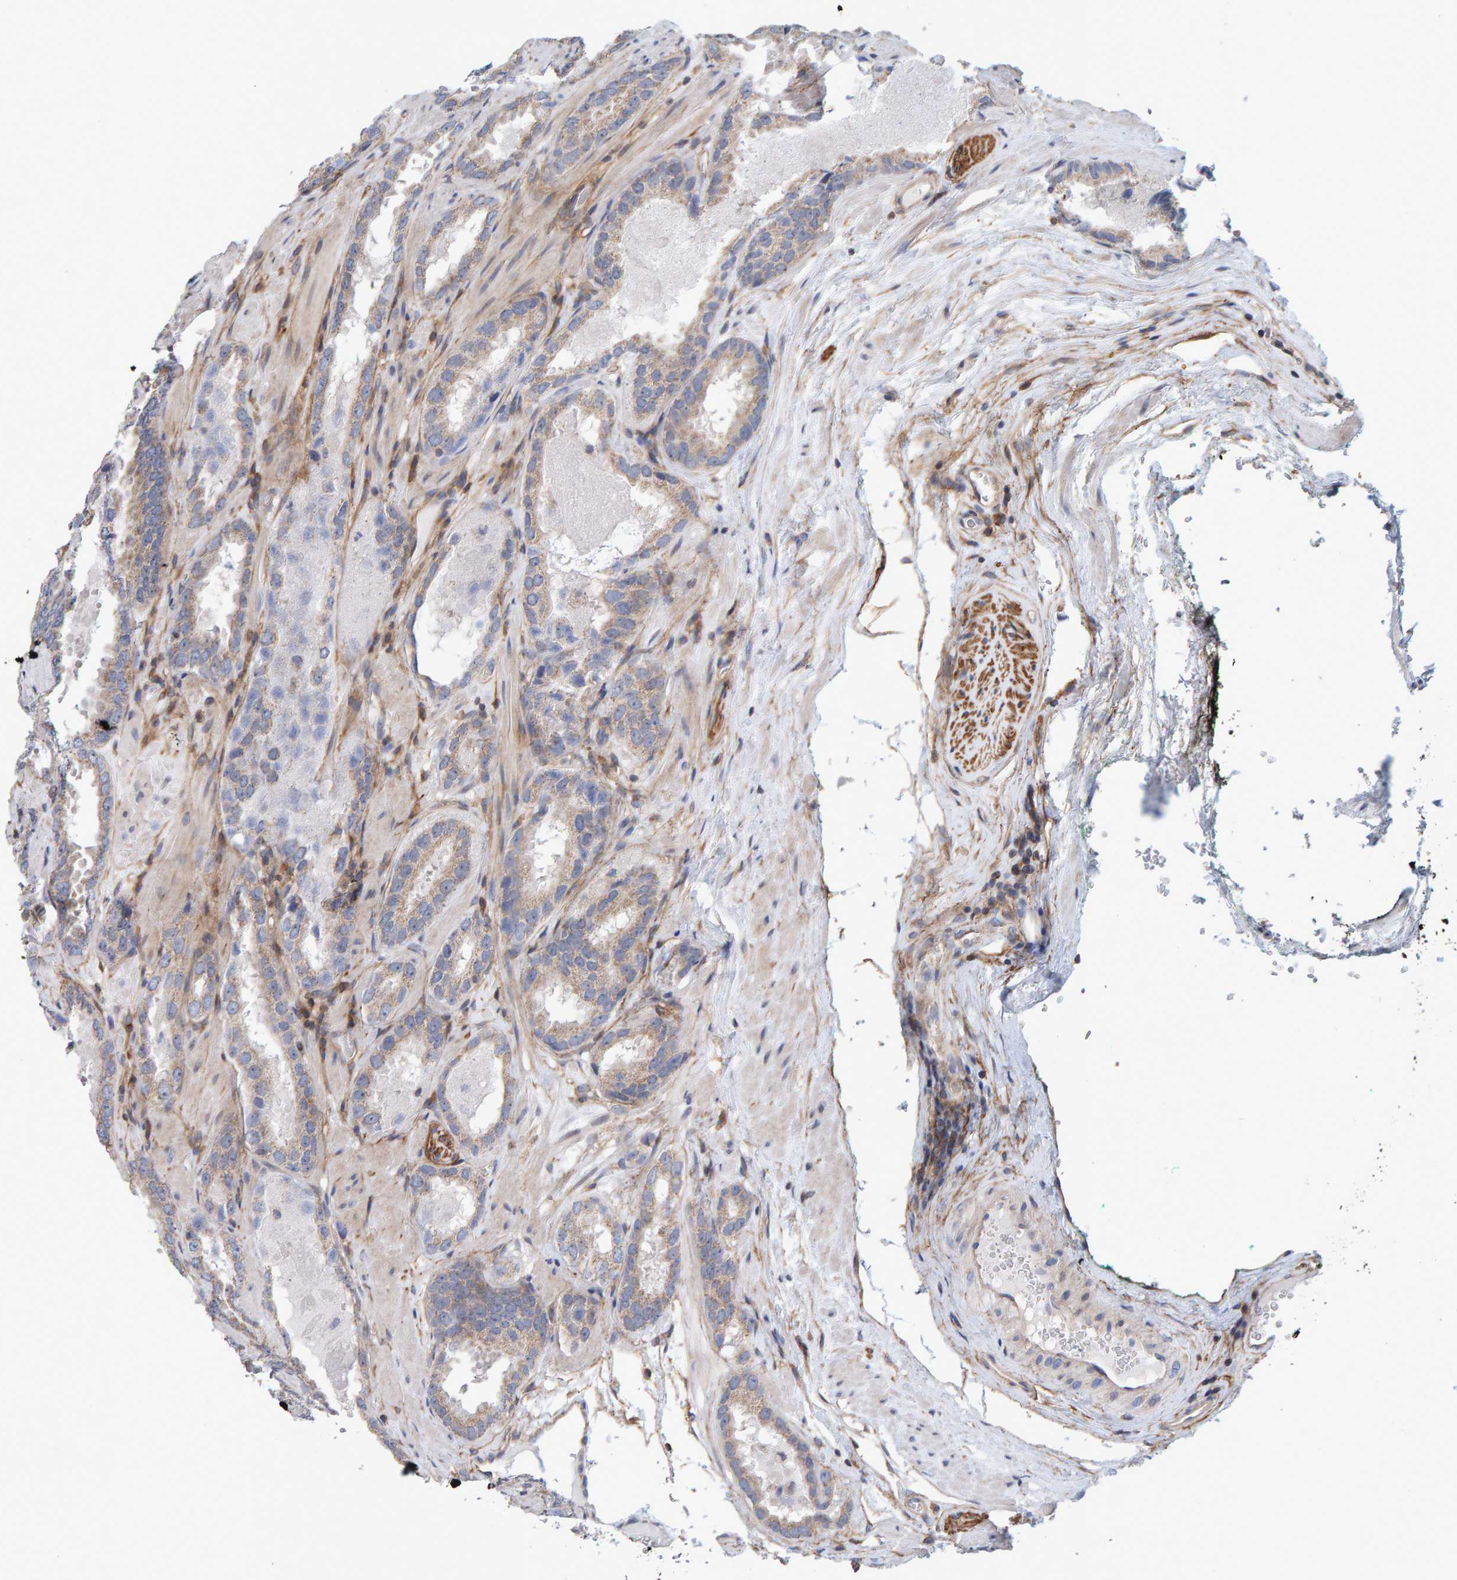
{"staining": {"intensity": "weak", "quantity": "25%-75%", "location": "cytoplasmic/membranous"}, "tissue": "prostate cancer", "cell_type": "Tumor cells", "image_type": "cancer", "snomed": [{"axis": "morphology", "description": "Adenocarcinoma, Low grade"}, {"axis": "topography", "description": "Prostate"}], "caption": "Adenocarcinoma (low-grade) (prostate) stained for a protein (brown) demonstrates weak cytoplasmic/membranous positive positivity in approximately 25%-75% of tumor cells.", "gene": "RGP1", "patient": {"sex": "male", "age": 51}}